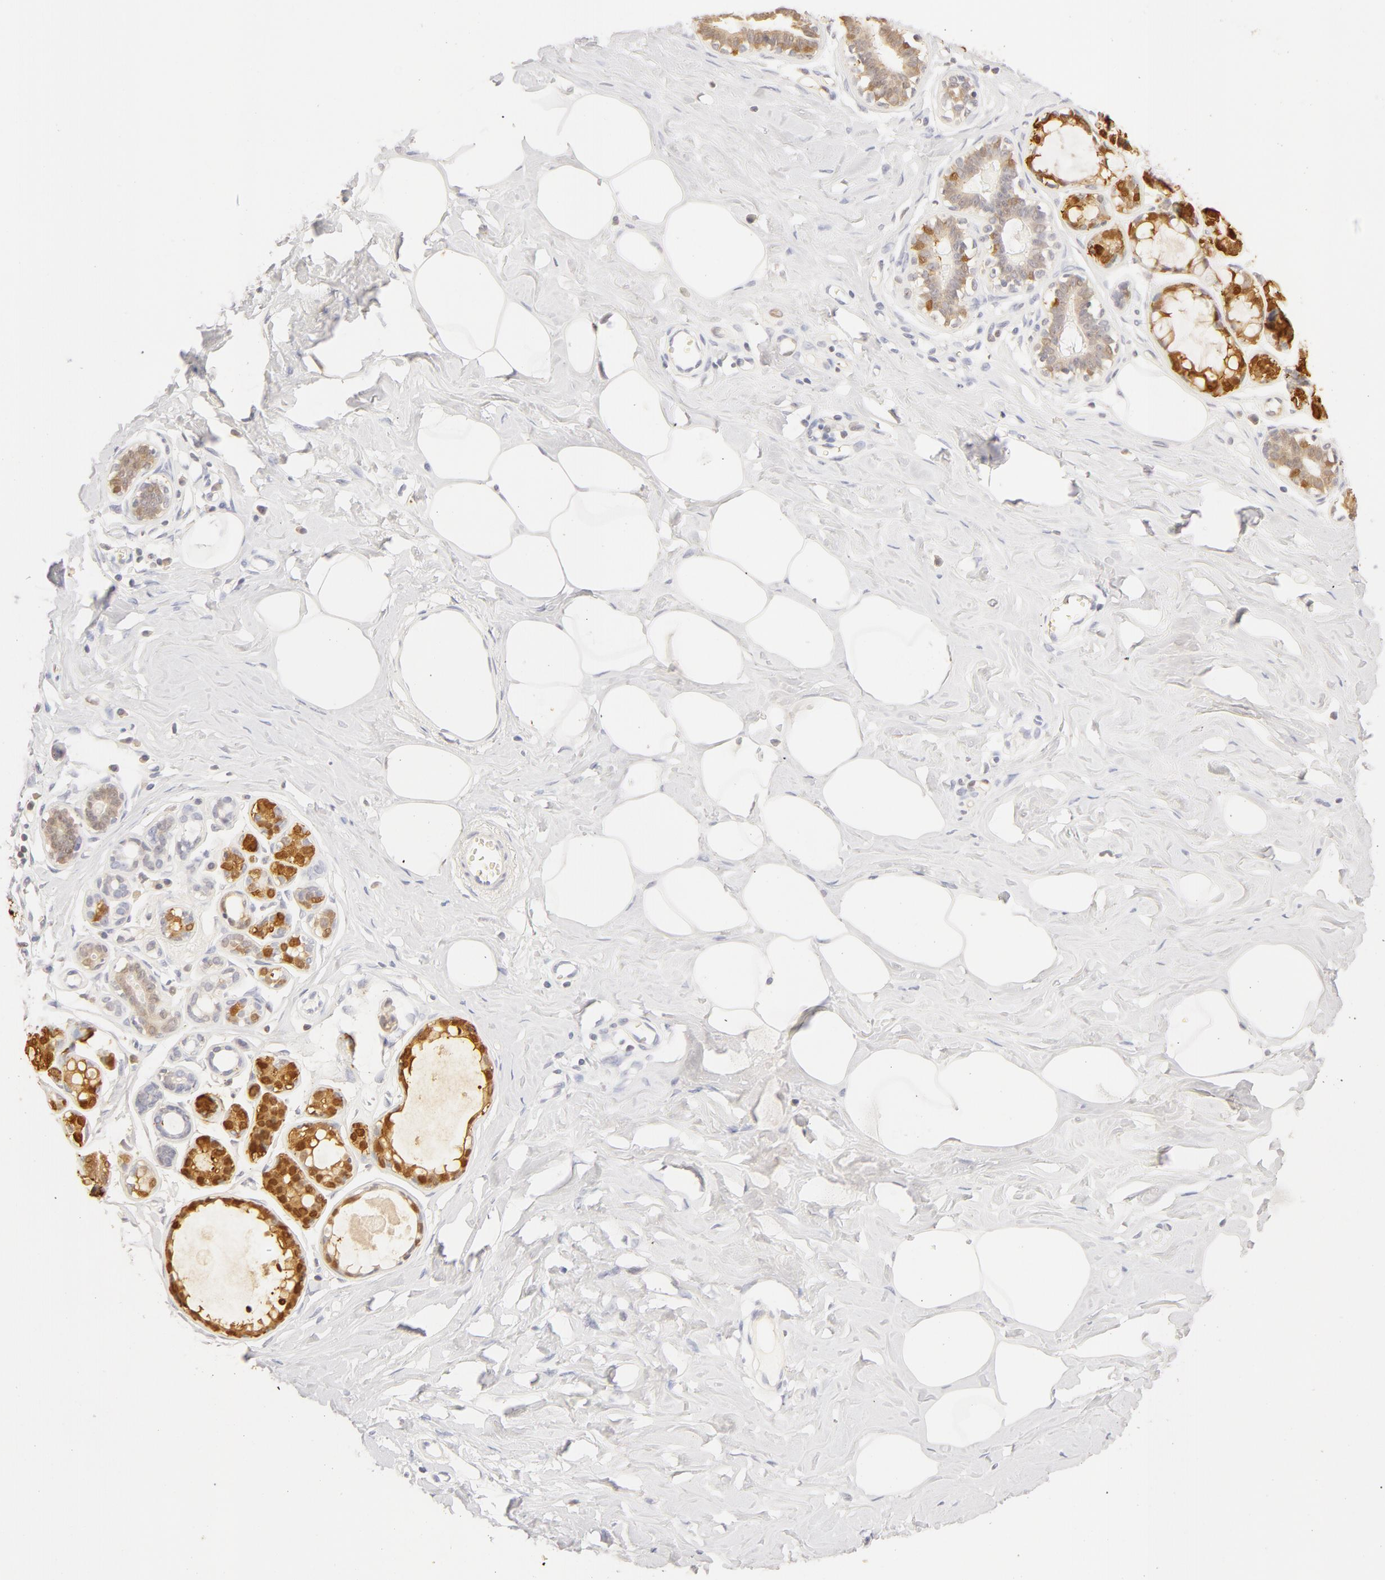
{"staining": {"intensity": "negative", "quantity": "none", "location": "none"}, "tissue": "breast", "cell_type": "Adipocytes", "image_type": "normal", "snomed": [{"axis": "morphology", "description": "Normal tissue, NOS"}, {"axis": "topography", "description": "Breast"}], "caption": "This is a image of immunohistochemistry (IHC) staining of benign breast, which shows no positivity in adipocytes. (Stains: DAB (3,3'-diaminobenzidine) immunohistochemistry (IHC) with hematoxylin counter stain, Microscopy: brightfield microscopy at high magnification).", "gene": "CA2", "patient": {"sex": "female", "age": 45}}